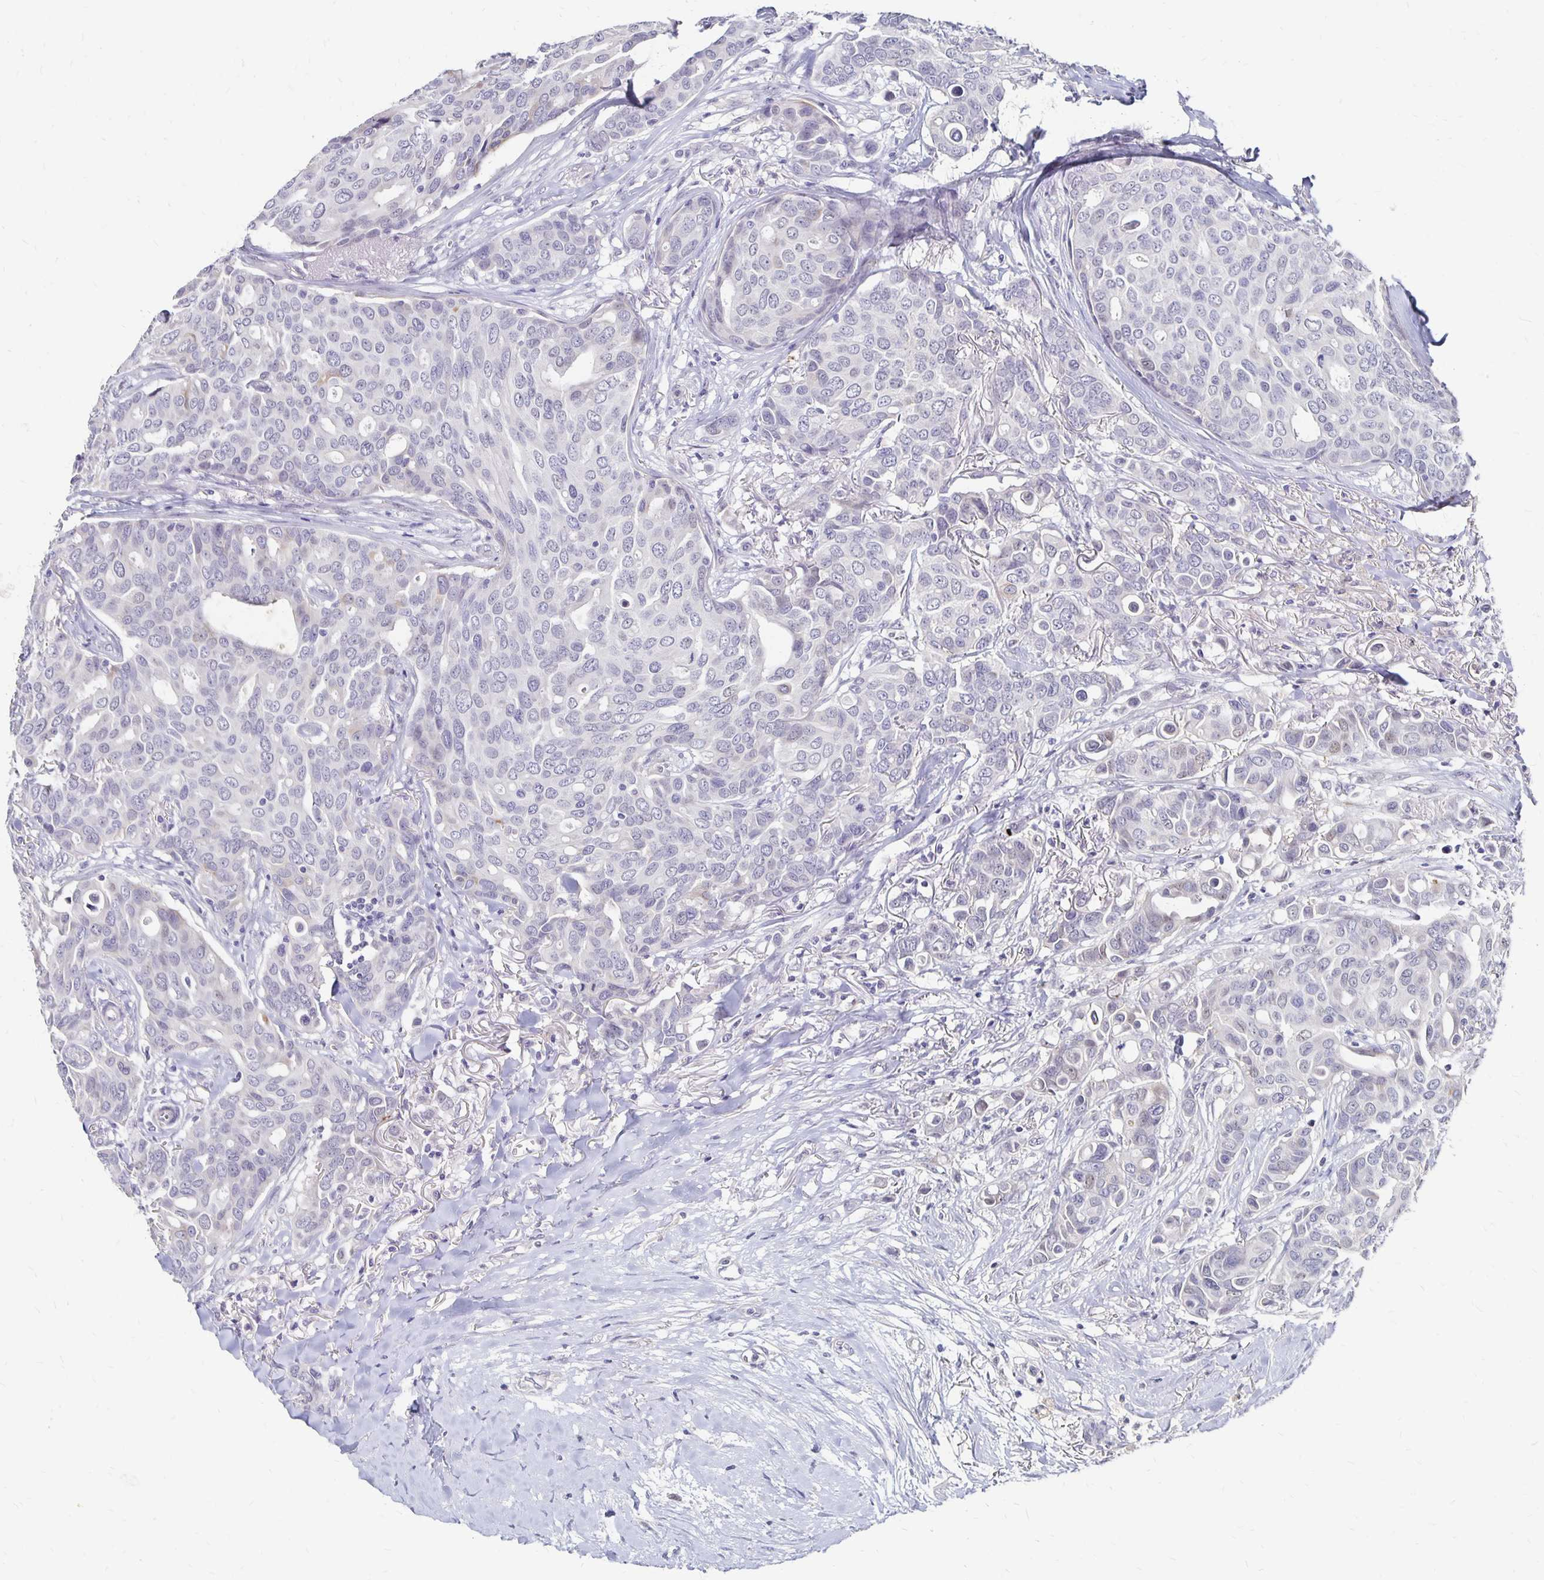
{"staining": {"intensity": "negative", "quantity": "none", "location": "none"}, "tissue": "breast cancer", "cell_type": "Tumor cells", "image_type": "cancer", "snomed": [{"axis": "morphology", "description": "Duct carcinoma"}, {"axis": "topography", "description": "Breast"}], "caption": "Immunohistochemistry image of invasive ductal carcinoma (breast) stained for a protein (brown), which displays no positivity in tumor cells.", "gene": "ATOSB", "patient": {"sex": "female", "age": 54}}